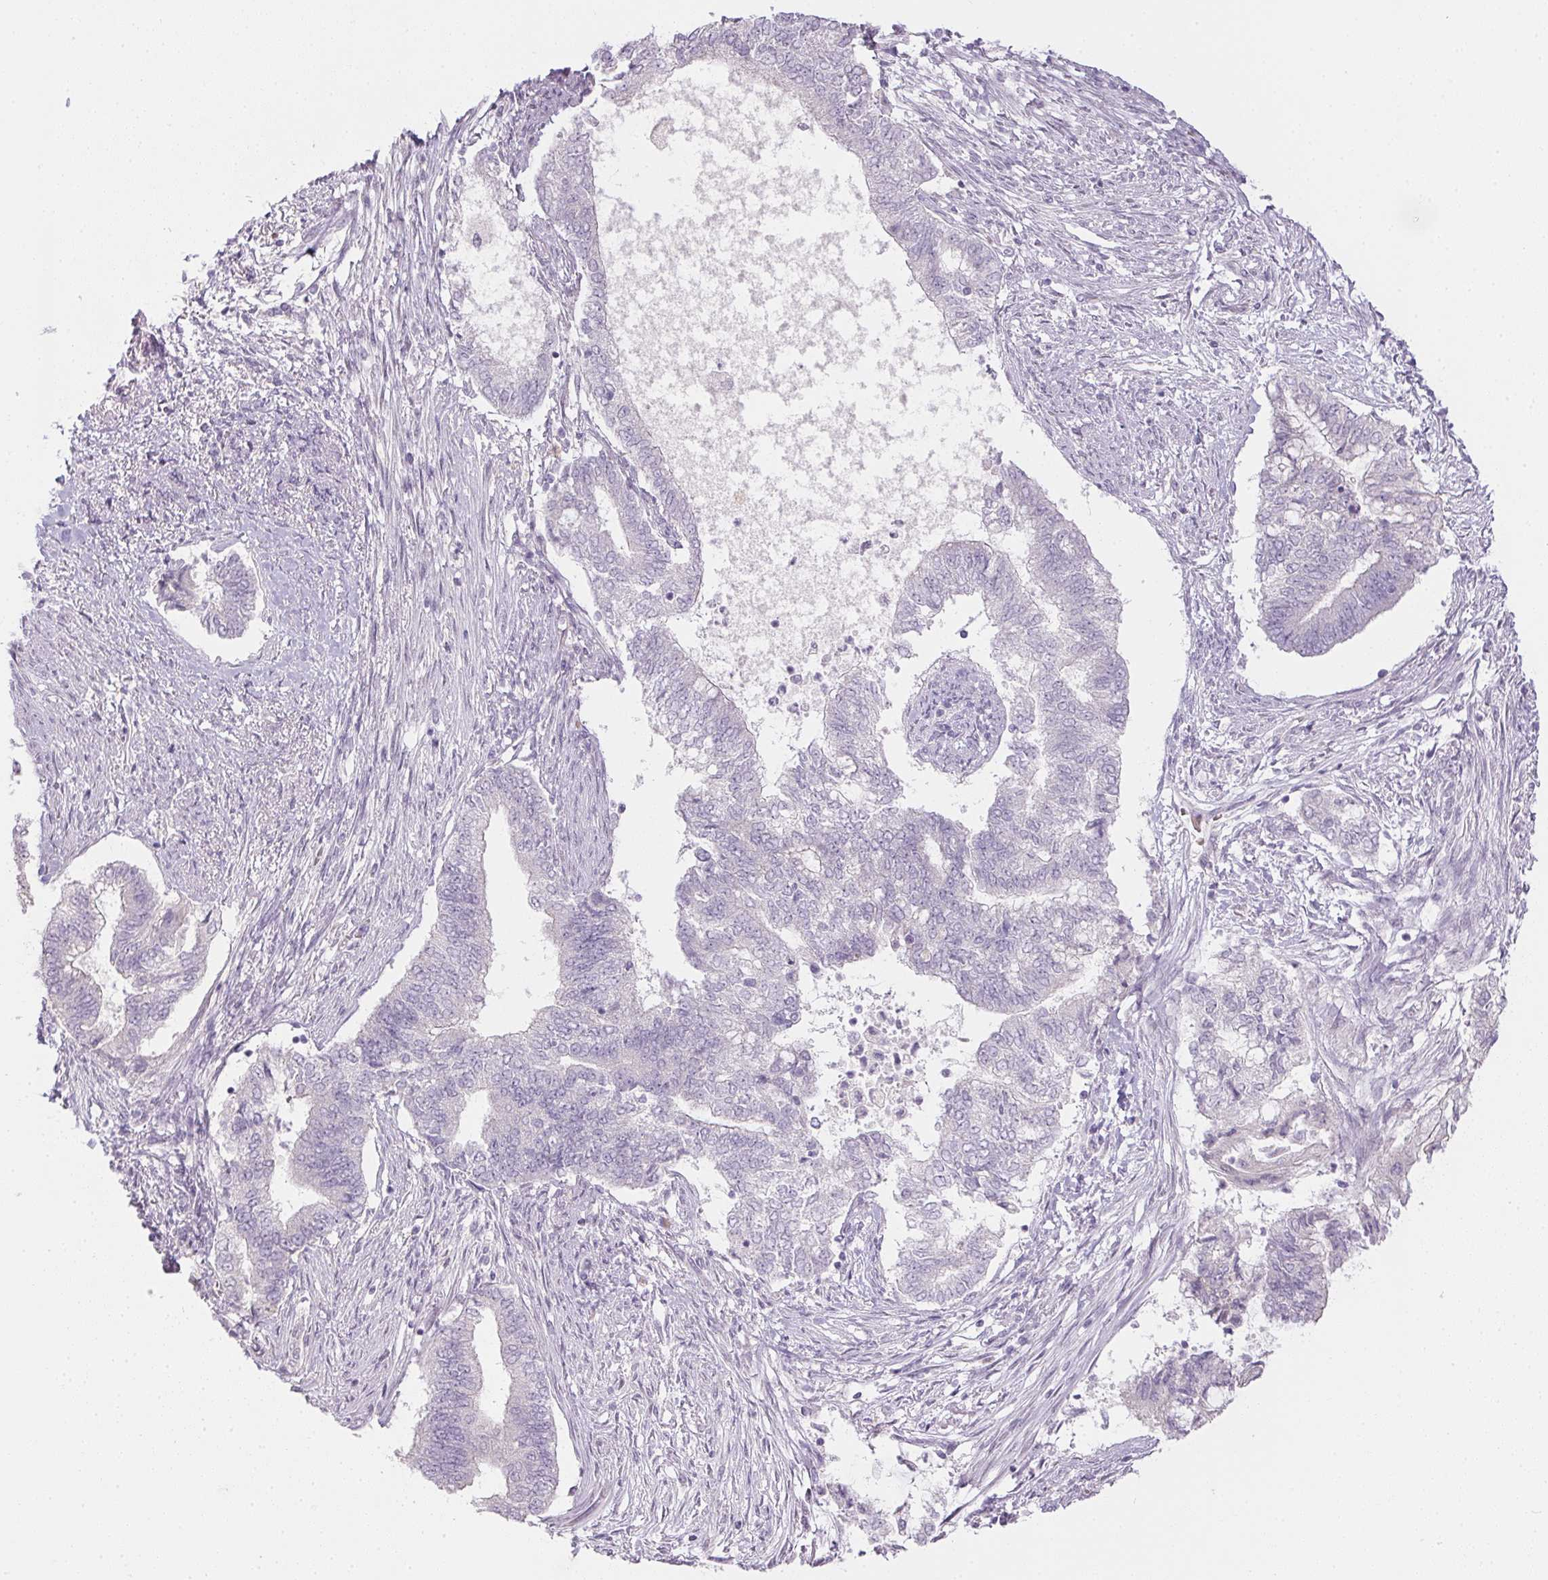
{"staining": {"intensity": "negative", "quantity": "none", "location": "none"}, "tissue": "endometrial cancer", "cell_type": "Tumor cells", "image_type": "cancer", "snomed": [{"axis": "morphology", "description": "Adenocarcinoma, NOS"}, {"axis": "topography", "description": "Endometrium"}], "caption": "Human adenocarcinoma (endometrial) stained for a protein using immunohistochemistry displays no expression in tumor cells.", "gene": "CTCFL", "patient": {"sex": "female", "age": 65}}